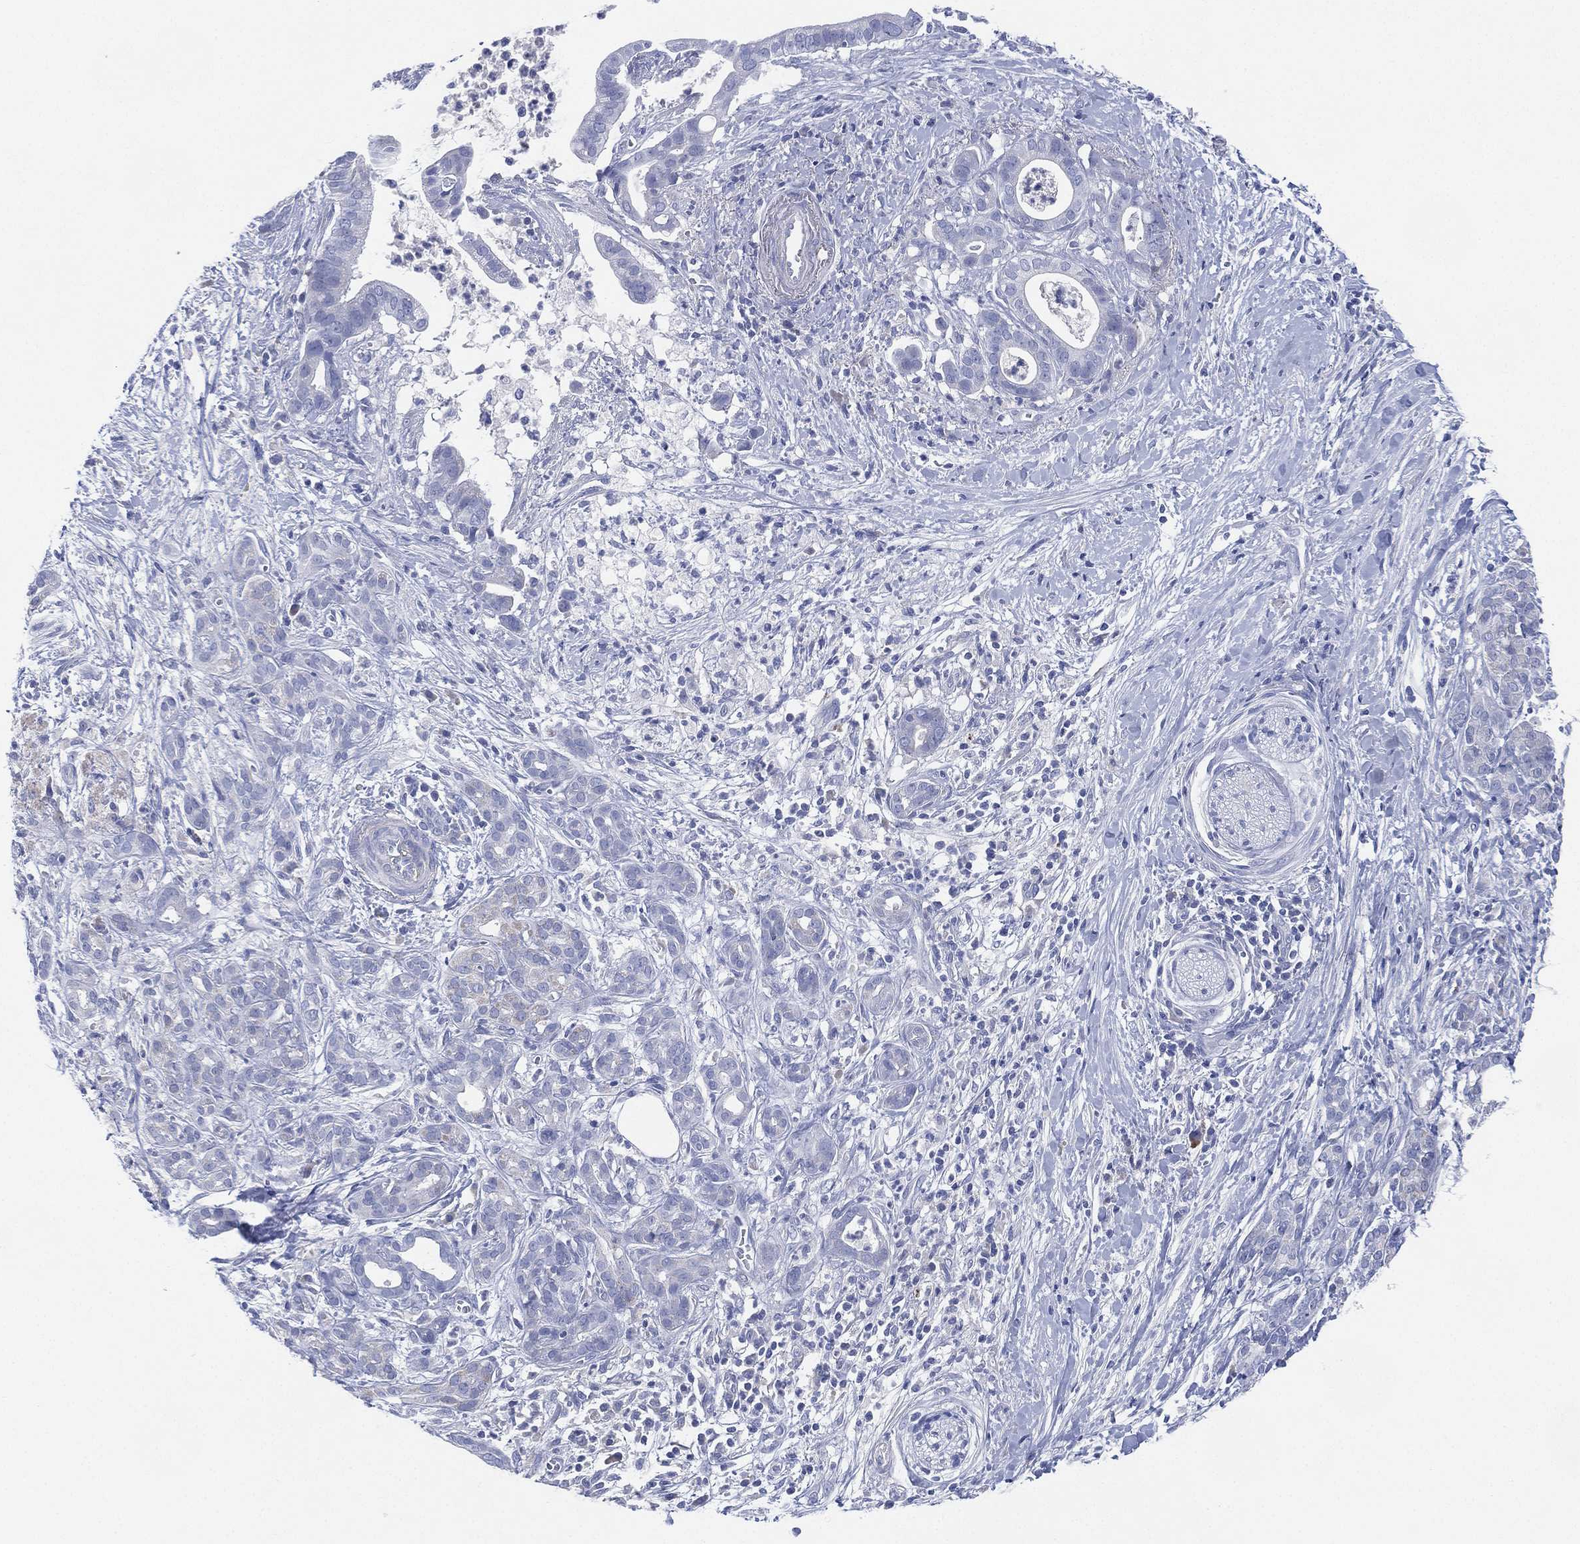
{"staining": {"intensity": "negative", "quantity": "none", "location": "none"}, "tissue": "pancreatic cancer", "cell_type": "Tumor cells", "image_type": "cancer", "snomed": [{"axis": "morphology", "description": "Adenocarcinoma, NOS"}, {"axis": "topography", "description": "Pancreas"}], "caption": "Immunohistochemistry (IHC) of human pancreatic adenocarcinoma shows no staining in tumor cells.", "gene": "ADAD2", "patient": {"sex": "male", "age": 61}}